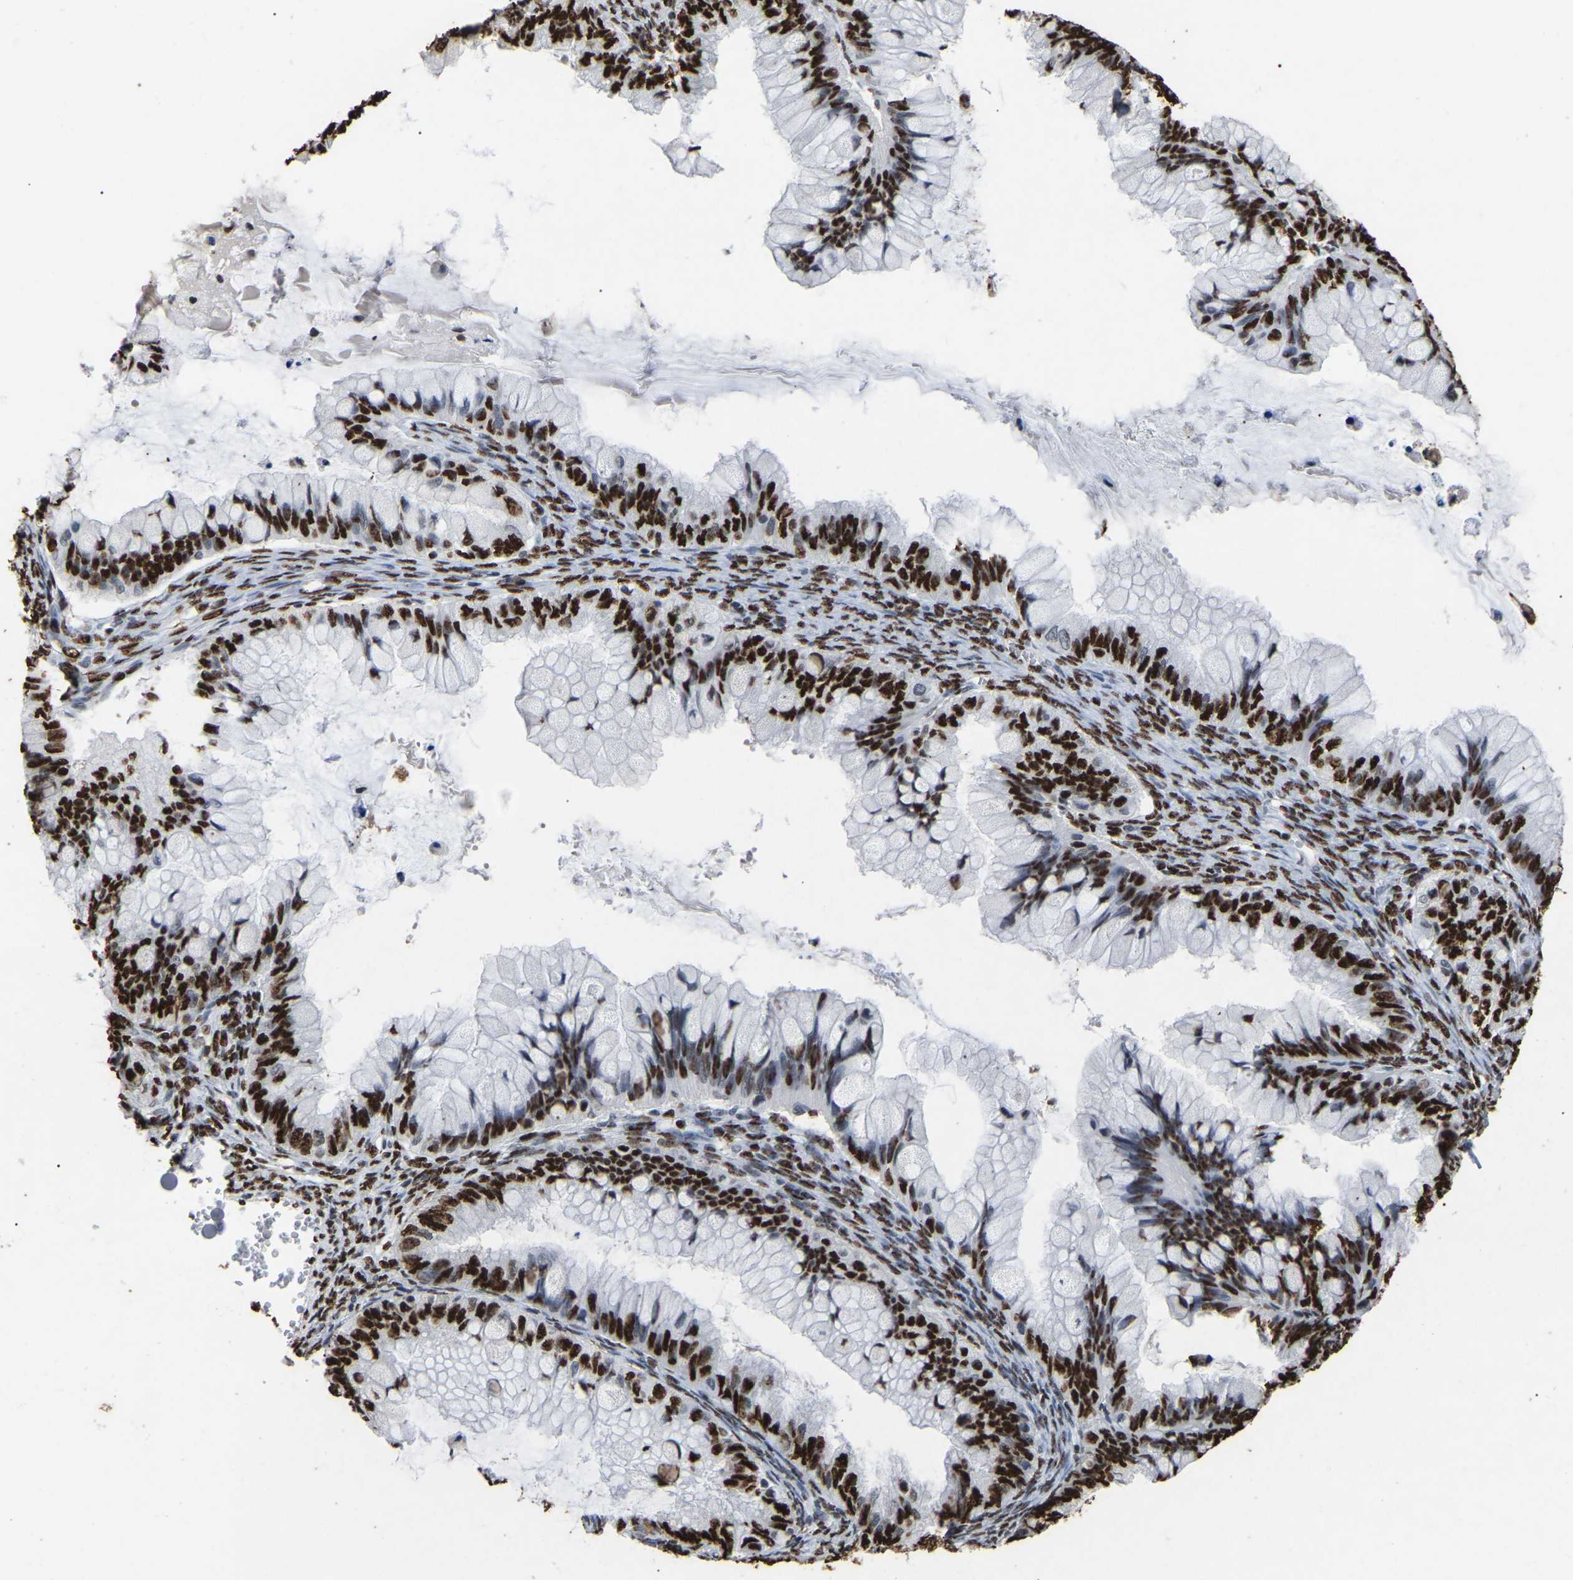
{"staining": {"intensity": "strong", "quantity": ">75%", "location": "nuclear"}, "tissue": "ovarian cancer", "cell_type": "Tumor cells", "image_type": "cancer", "snomed": [{"axis": "morphology", "description": "Cystadenocarcinoma, mucinous, NOS"}, {"axis": "topography", "description": "Ovary"}], "caption": "Strong nuclear expression for a protein is present in about >75% of tumor cells of ovarian cancer using IHC.", "gene": "RBL2", "patient": {"sex": "female", "age": 80}}